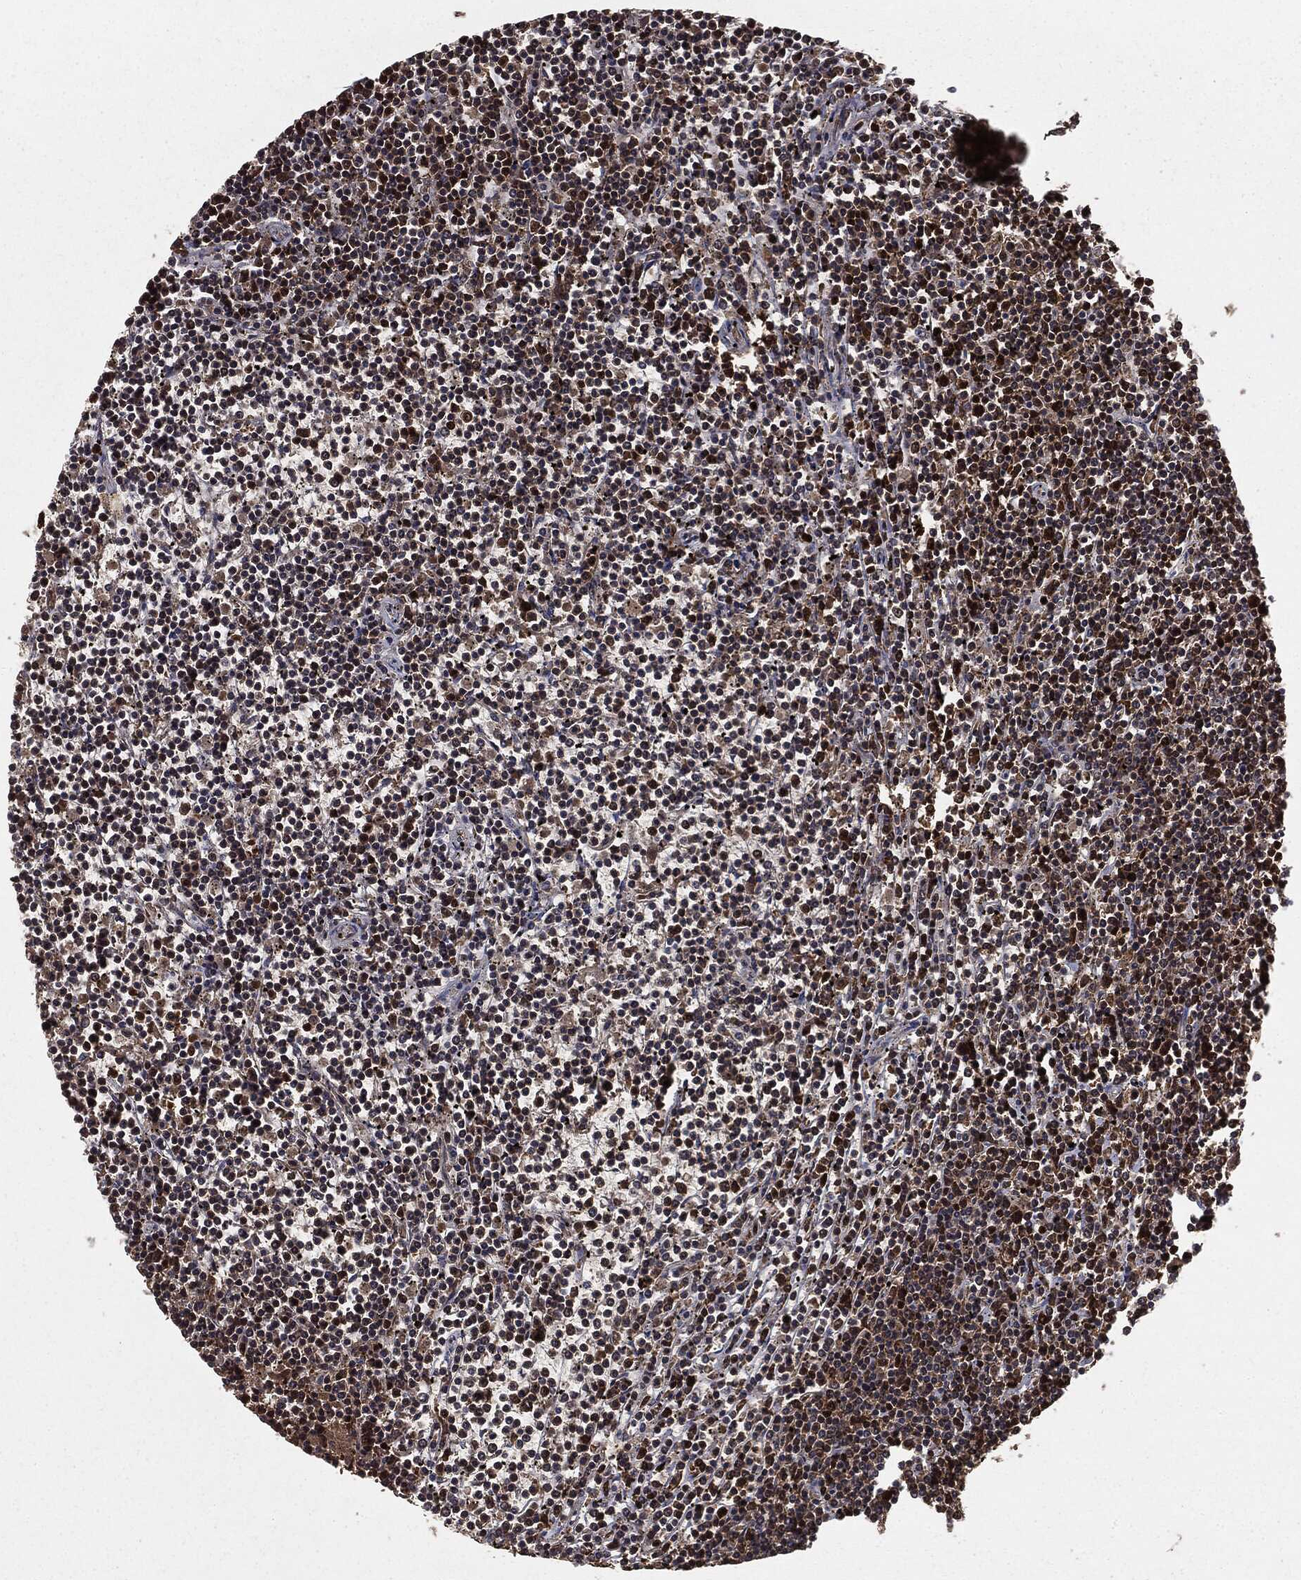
{"staining": {"intensity": "strong", "quantity": "<25%", "location": "cytoplasmic/membranous"}, "tissue": "lymphoma", "cell_type": "Tumor cells", "image_type": "cancer", "snomed": [{"axis": "morphology", "description": "Malignant lymphoma, non-Hodgkin's type, Low grade"}, {"axis": "topography", "description": "Spleen"}], "caption": "Immunohistochemical staining of malignant lymphoma, non-Hodgkin's type (low-grade) demonstrates strong cytoplasmic/membranous protein expression in approximately <25% of tumor cells.", "gene": "GNB5", "patient": {"sex": "female", "age": 19}}